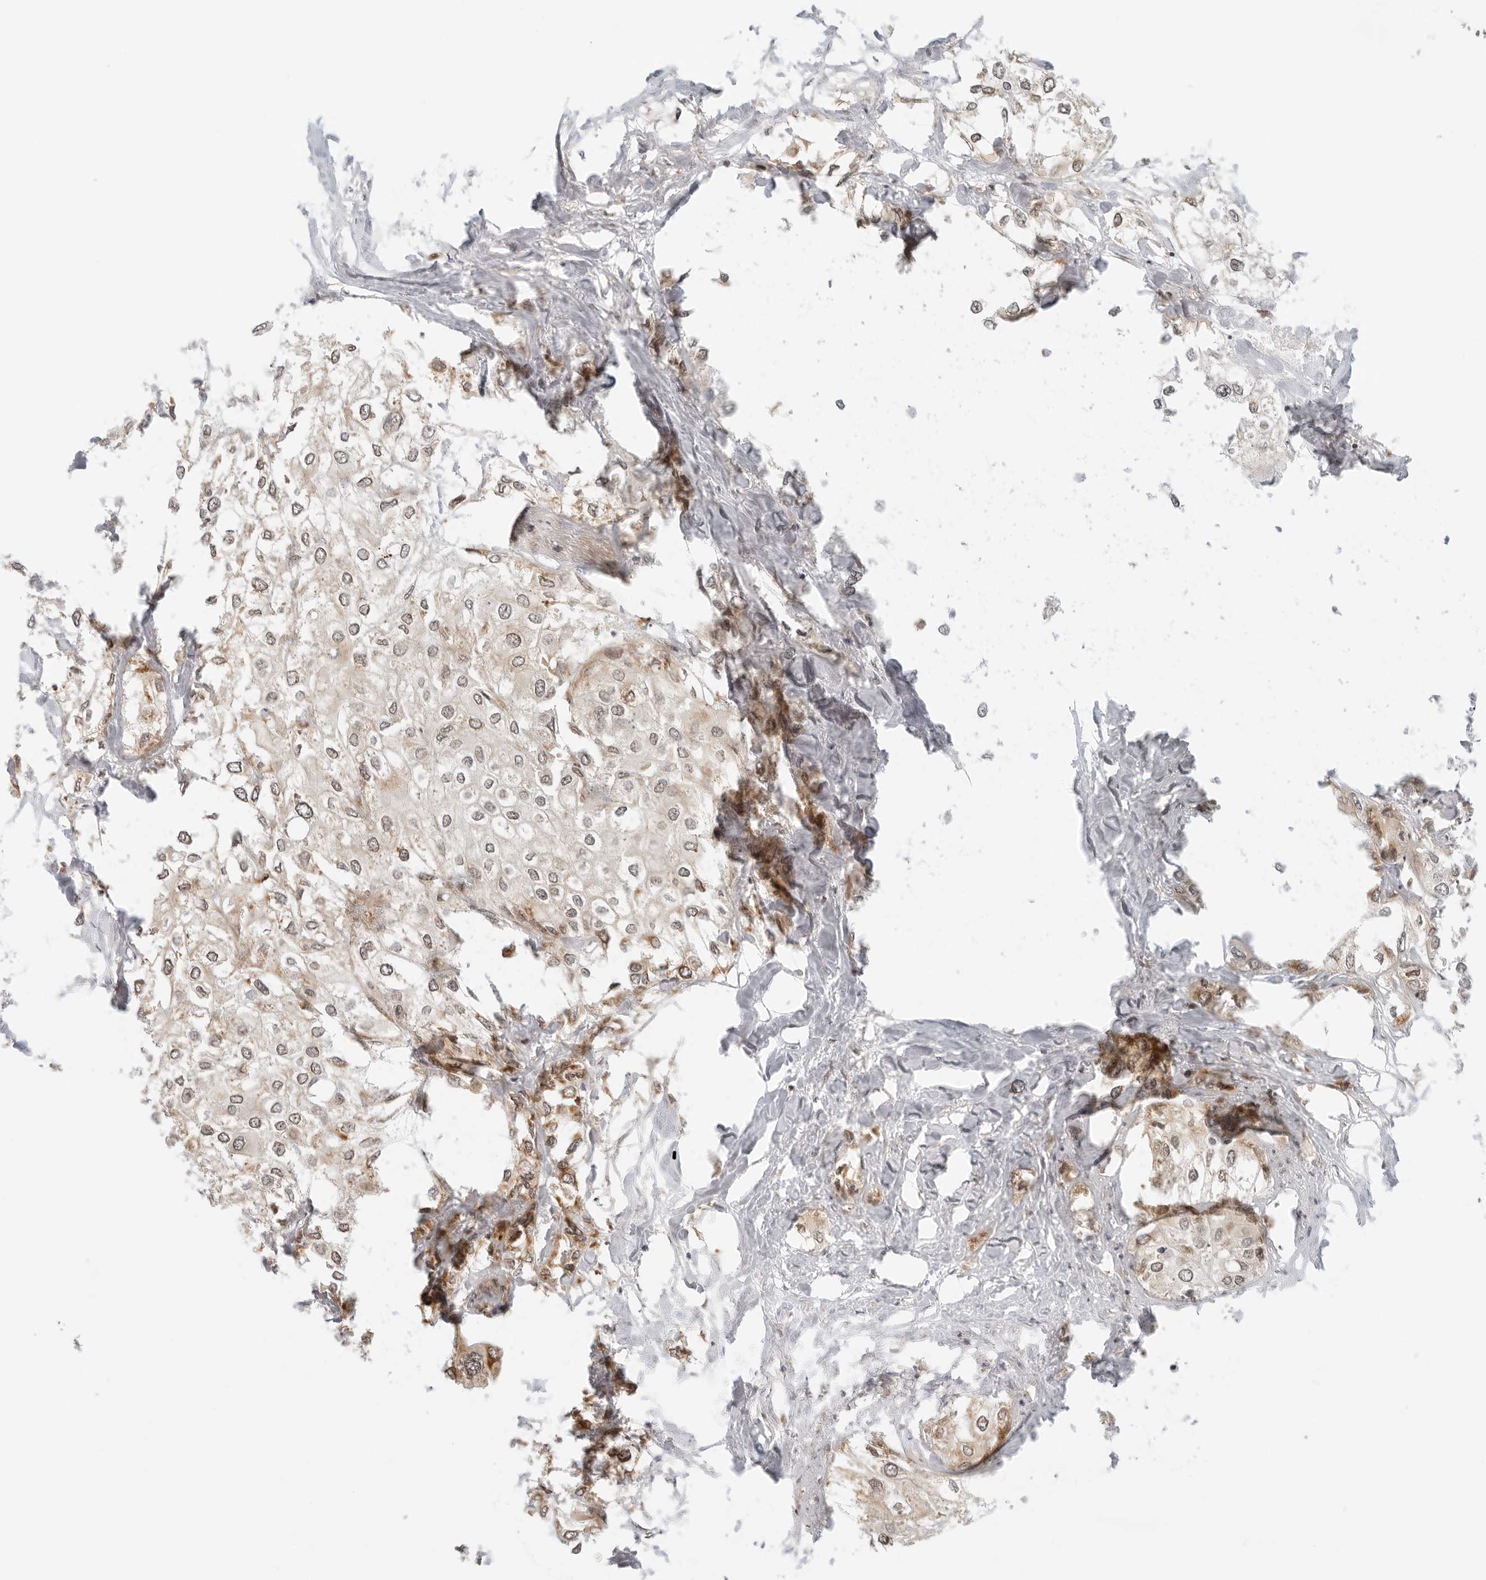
{"staining": {"intensity": "weak", "quantity": "<25%", "location": "cytoplasmic/membranous,nuclear"}, "tissue": "urothelial cancer", "cell_type": "Tumor cells", "image_type": "cancer", "snomed": [{"axis": "morphology", "description": "Urothelial carcinoma, High grade"}, {"axis": "topography", "description": "Urinary bladder"}], "caption": "Immunohistochemistry (IHC) image of human urothelial carcinoma (high-grade) stained for a protein (brown), which reveals no staining in tumor cells.", "gene": "RC3H1", "patient": {"sex": "male", "age": 64}}